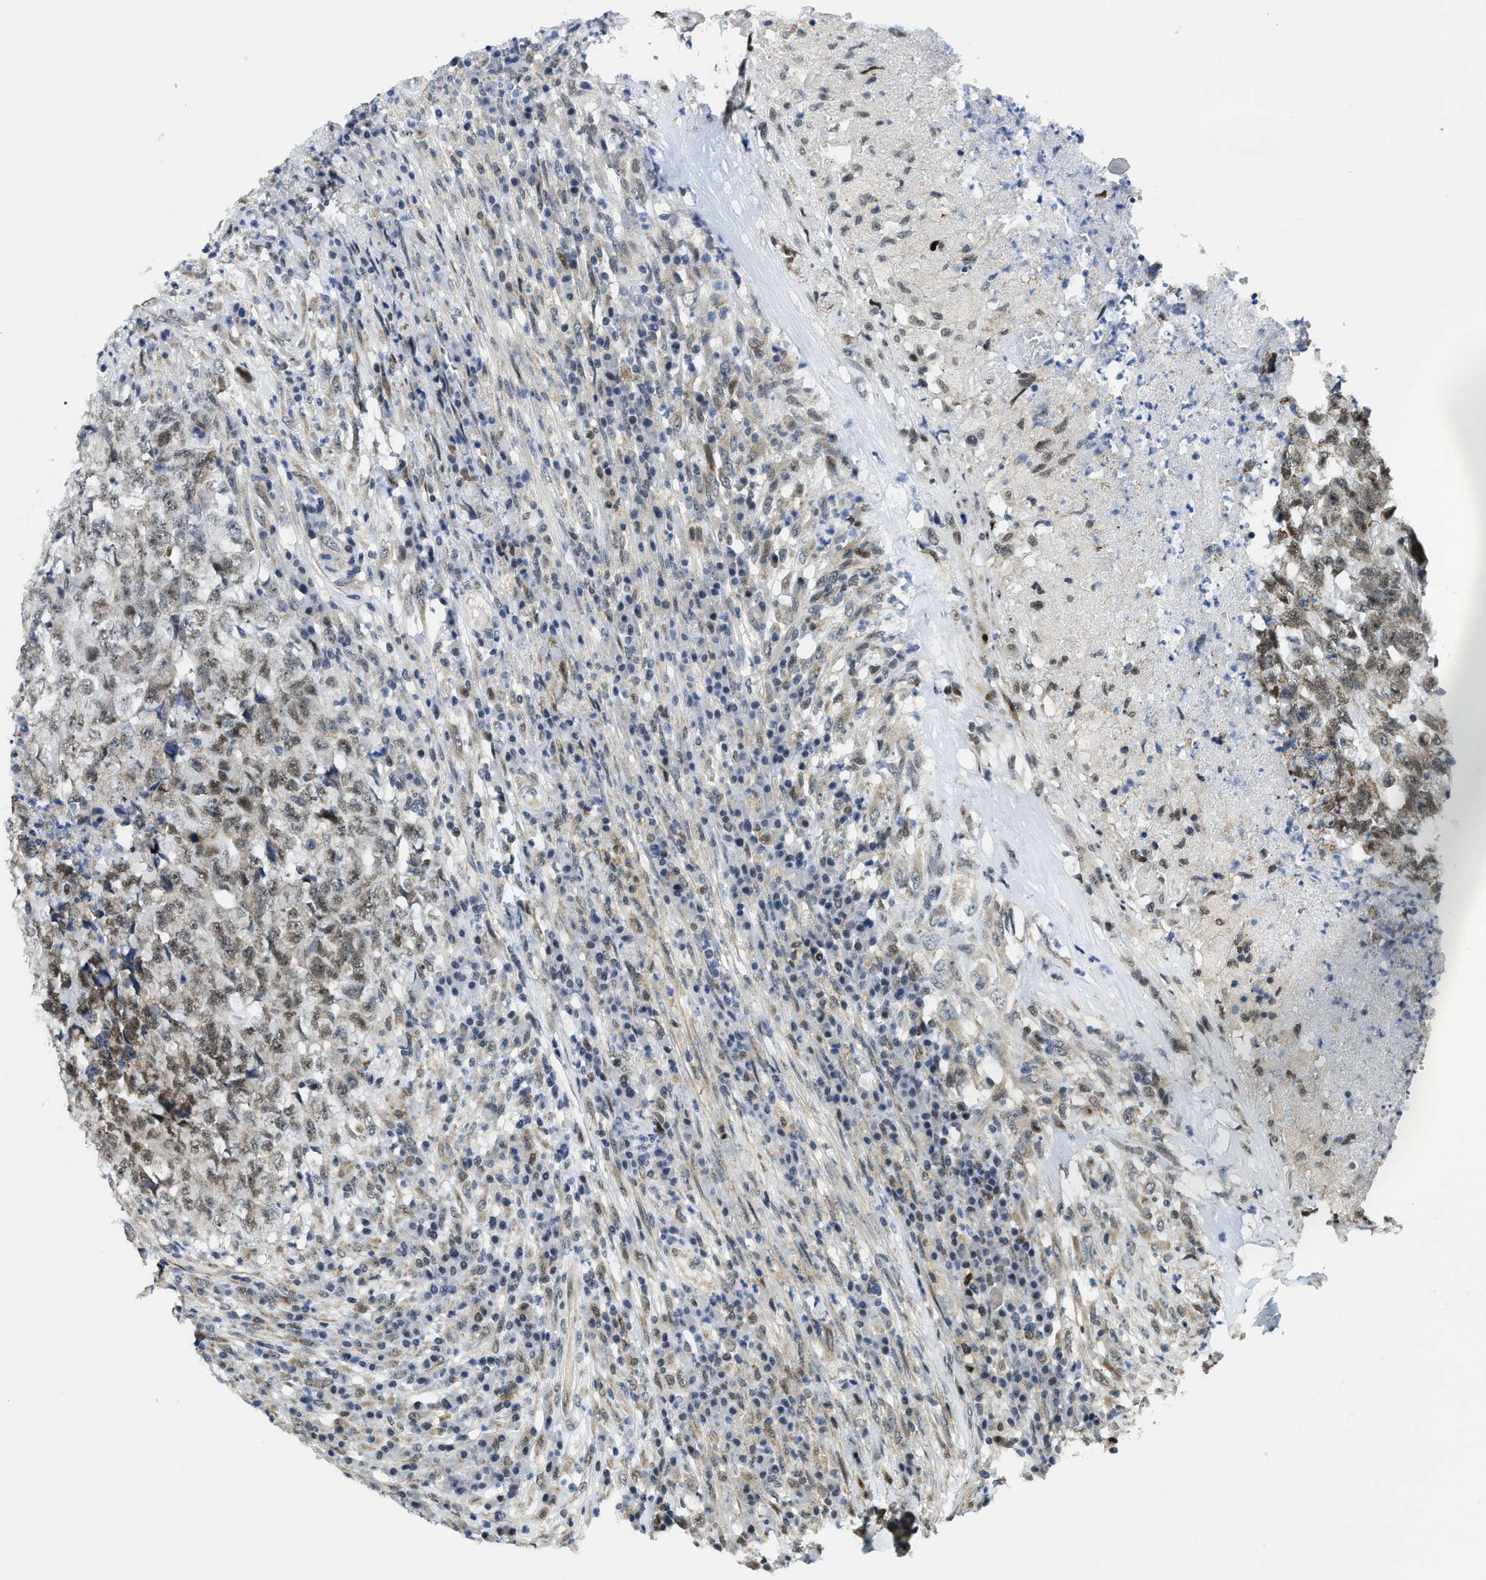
{"staining": {"intensity": "weak", "quantity": ">75%", "location": "nuclear"}, "tissue": "testis cancer", "cell_type": "Tumor cells", "image_type": "cancer", "snomed": [{"axis": "morphology", "description": "Necrosis, NOS"}, {"axis": "morphology", "description": "Carcinoma, Embryonal, NOS"}, {"axis": "topography", "description": "Testis"}], "caption": "The image displays staining of testis cancer, revealing weak nuclear protein expression (brown color) within tumor cells.", "gene": "ZNF250", "patient": {"sex": "male", "age": 19}}